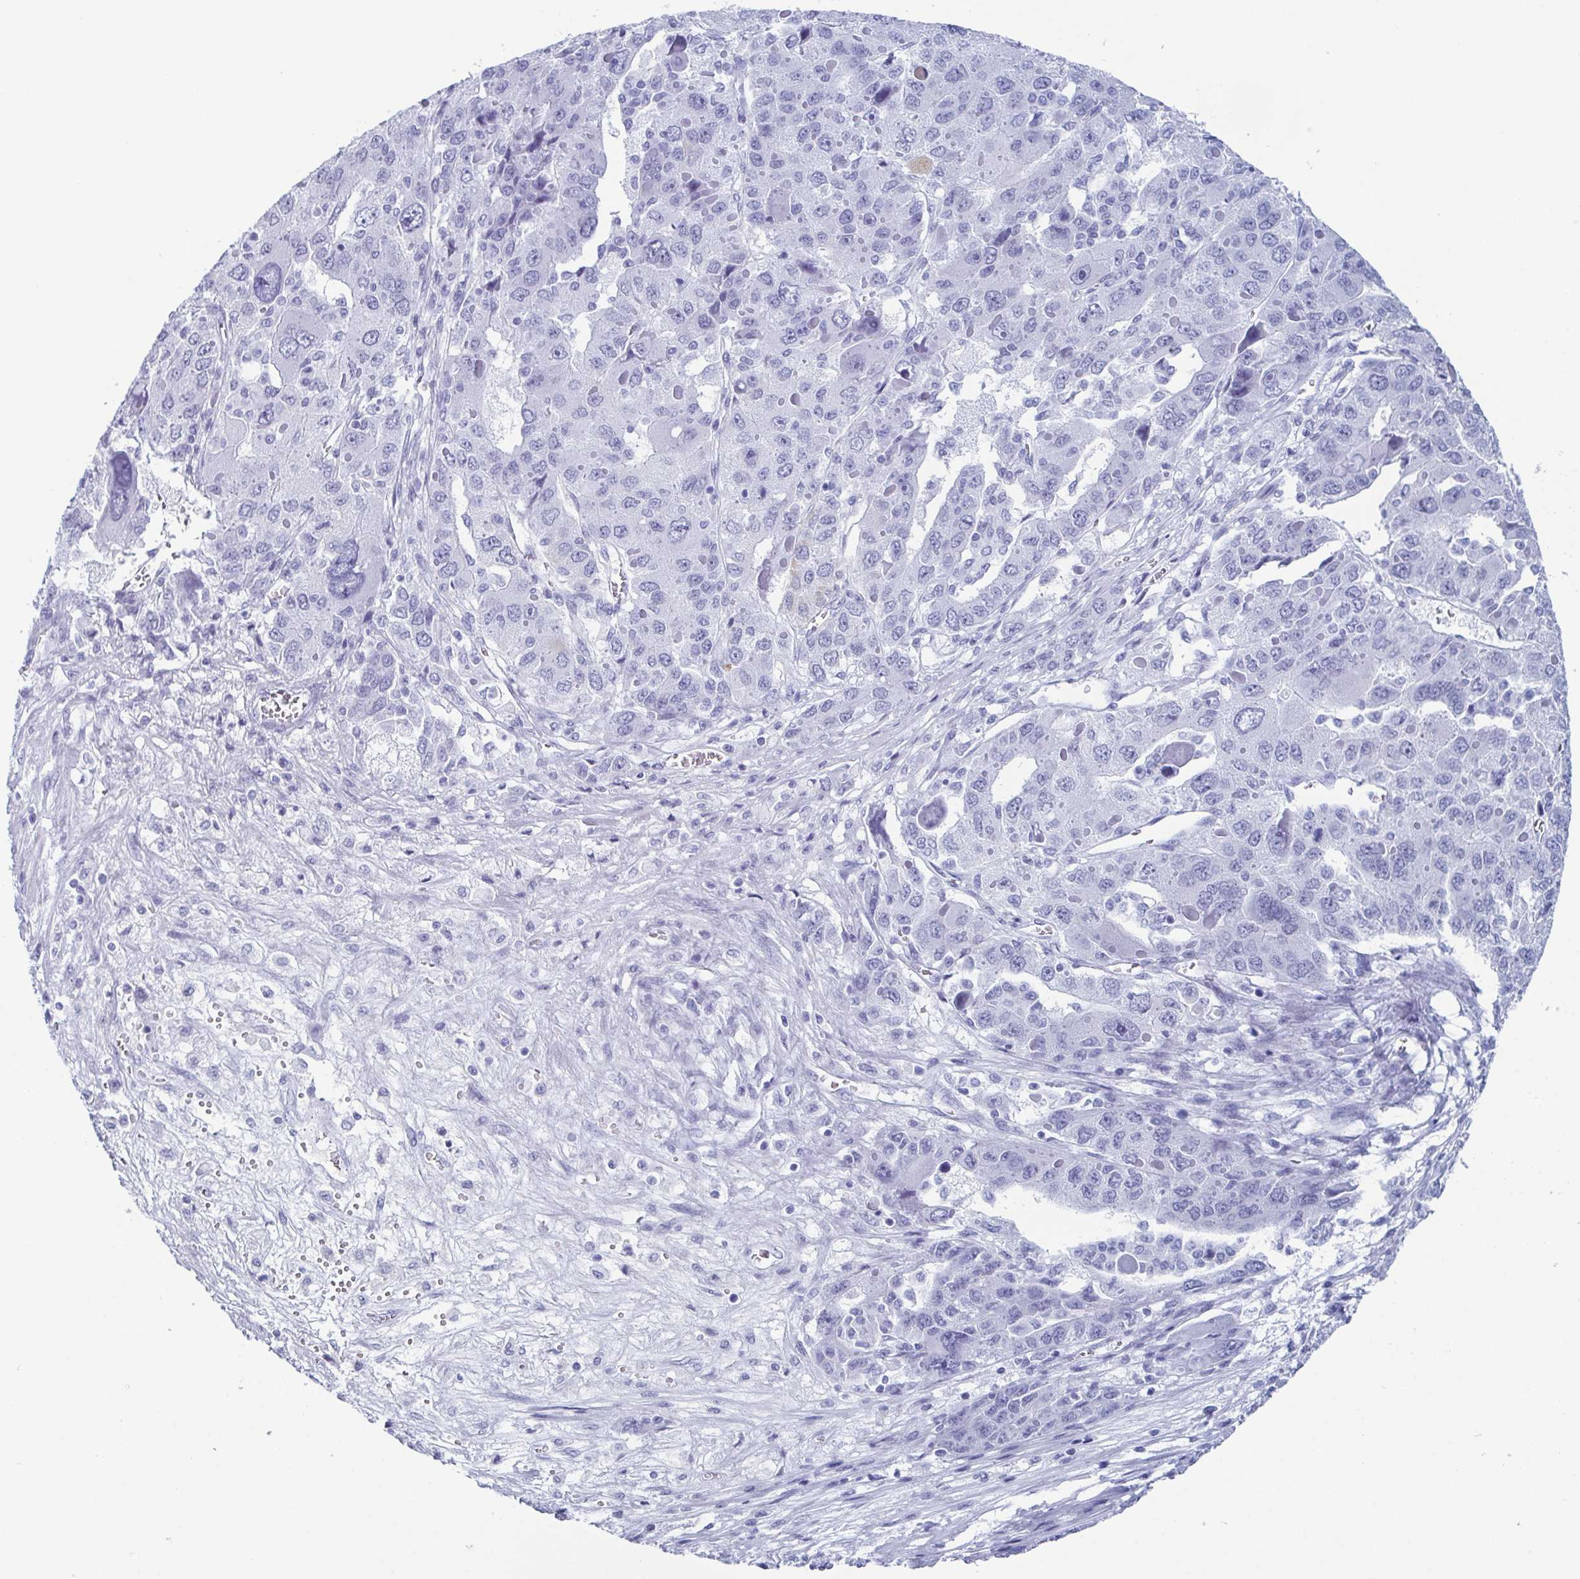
{"staining": {"intensity": "negative", "quantity": "none", "location": "none"}, "tissue": "liver cancer", "cell_type": "Tumor cells", "image_type": "cancer", "snomed": [{"axis": "morphology", "description": "Carcinoma, Hepatocellular, NOS"}, {"axis": "topography", "description": "Liver"}], "caption": "There is no significant positivity in tumor cells of liver hepatocellular carcinoma.", "gene": "ZFP64", "patient": {"sex": "female", "age": 41}}